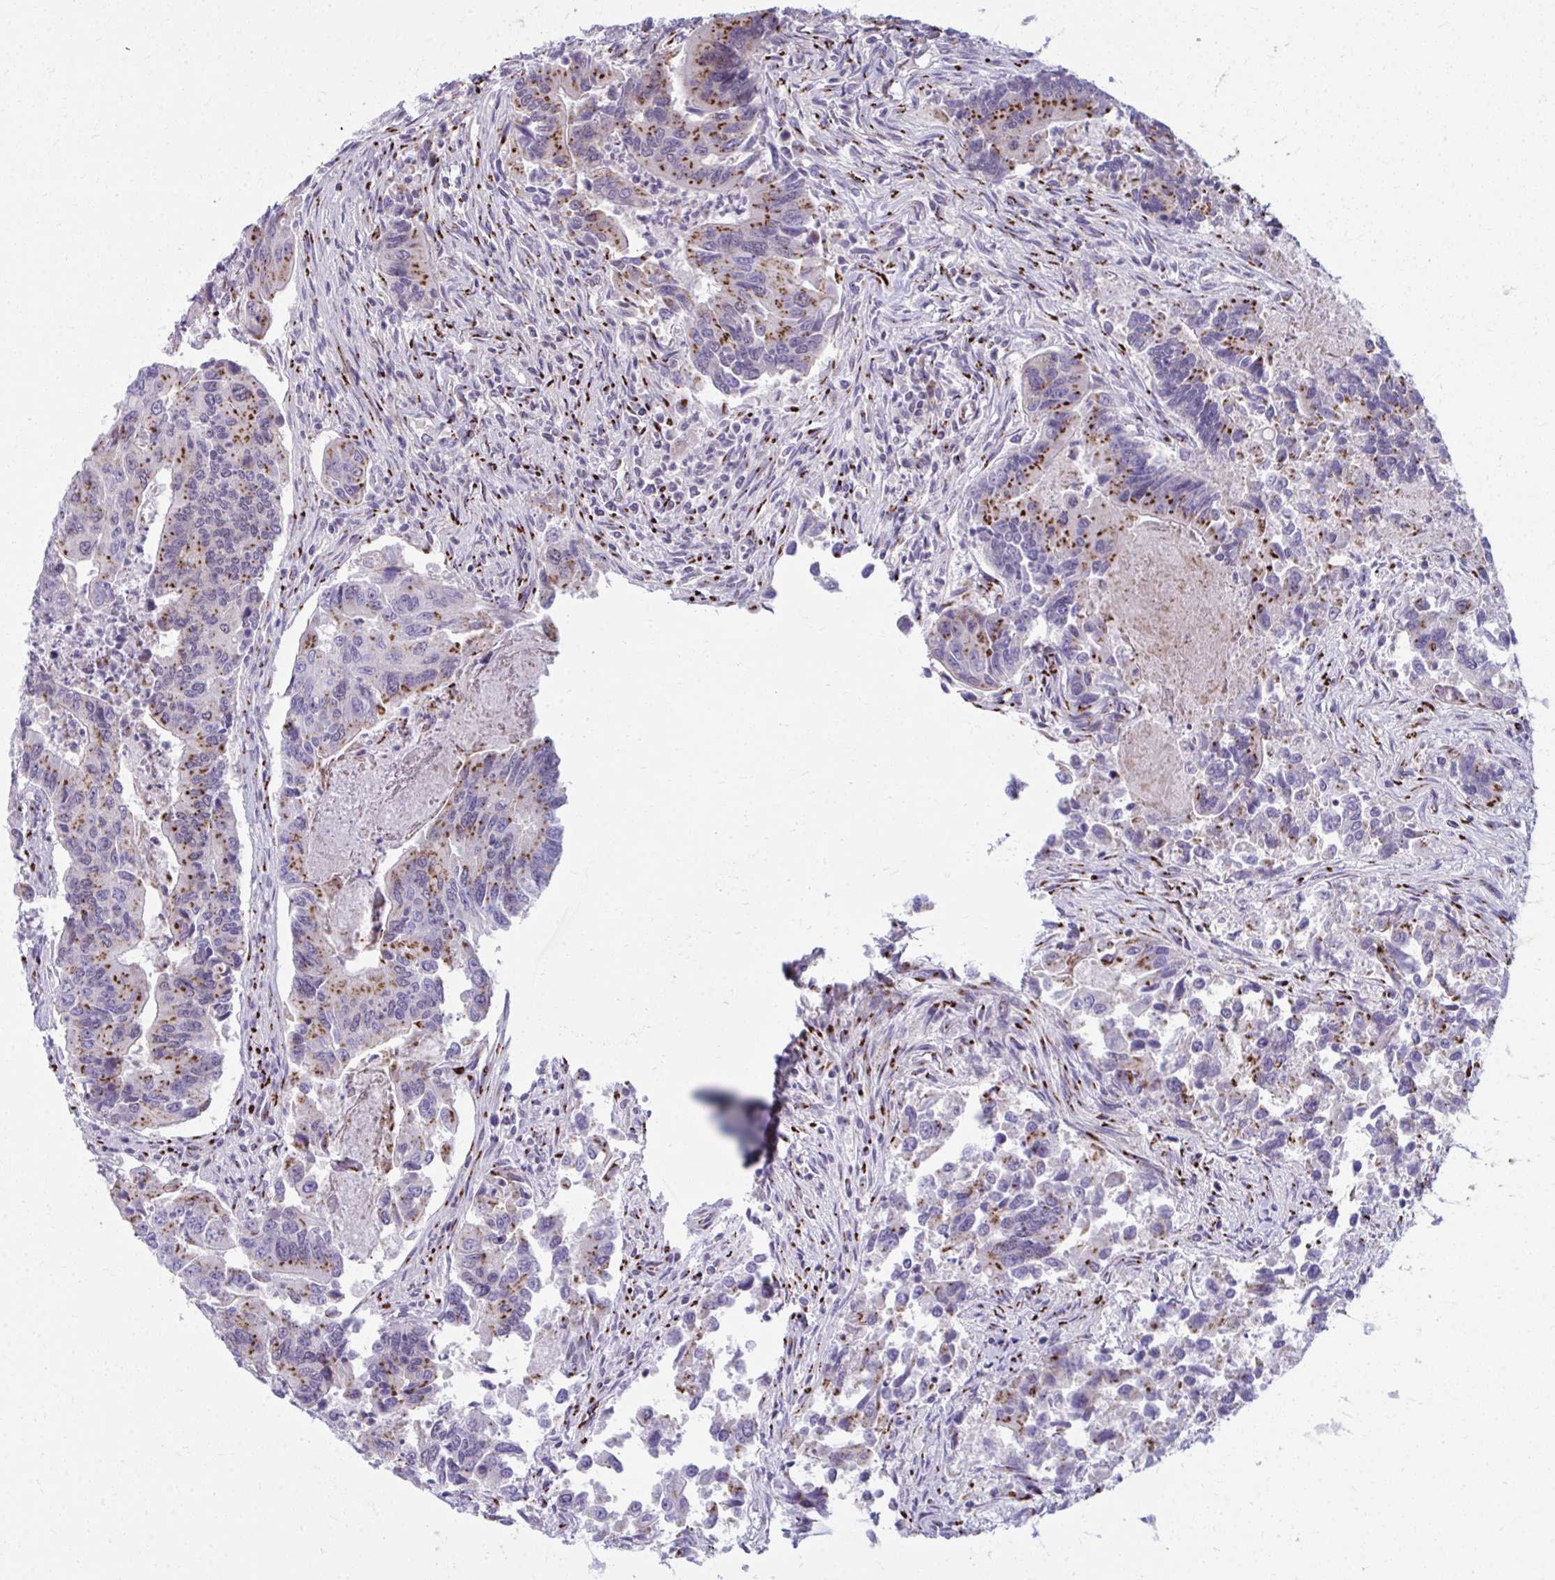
{"staining": {"intensity": "moderate", "quantity": ">75%", "location": "cytoplasmic/membranous"}, "tissue": "colorectal cancer", "cell_type": "Tumor cells", "image_type": "cancer", "snomed": [{"axis": "morphology", "description": "Adenocarcinoma, NOS"}, {"axis": "topography", "description": "Colon"}], "caption": "Immunohistochemical staining of colorectal adenocarcinoma shows medium levels of moderate cytoplasmic/membranous staining in approximately >75% of tumor cells.", "gene": "DTX4", "patient": {"sex": "female", "age": 67}}